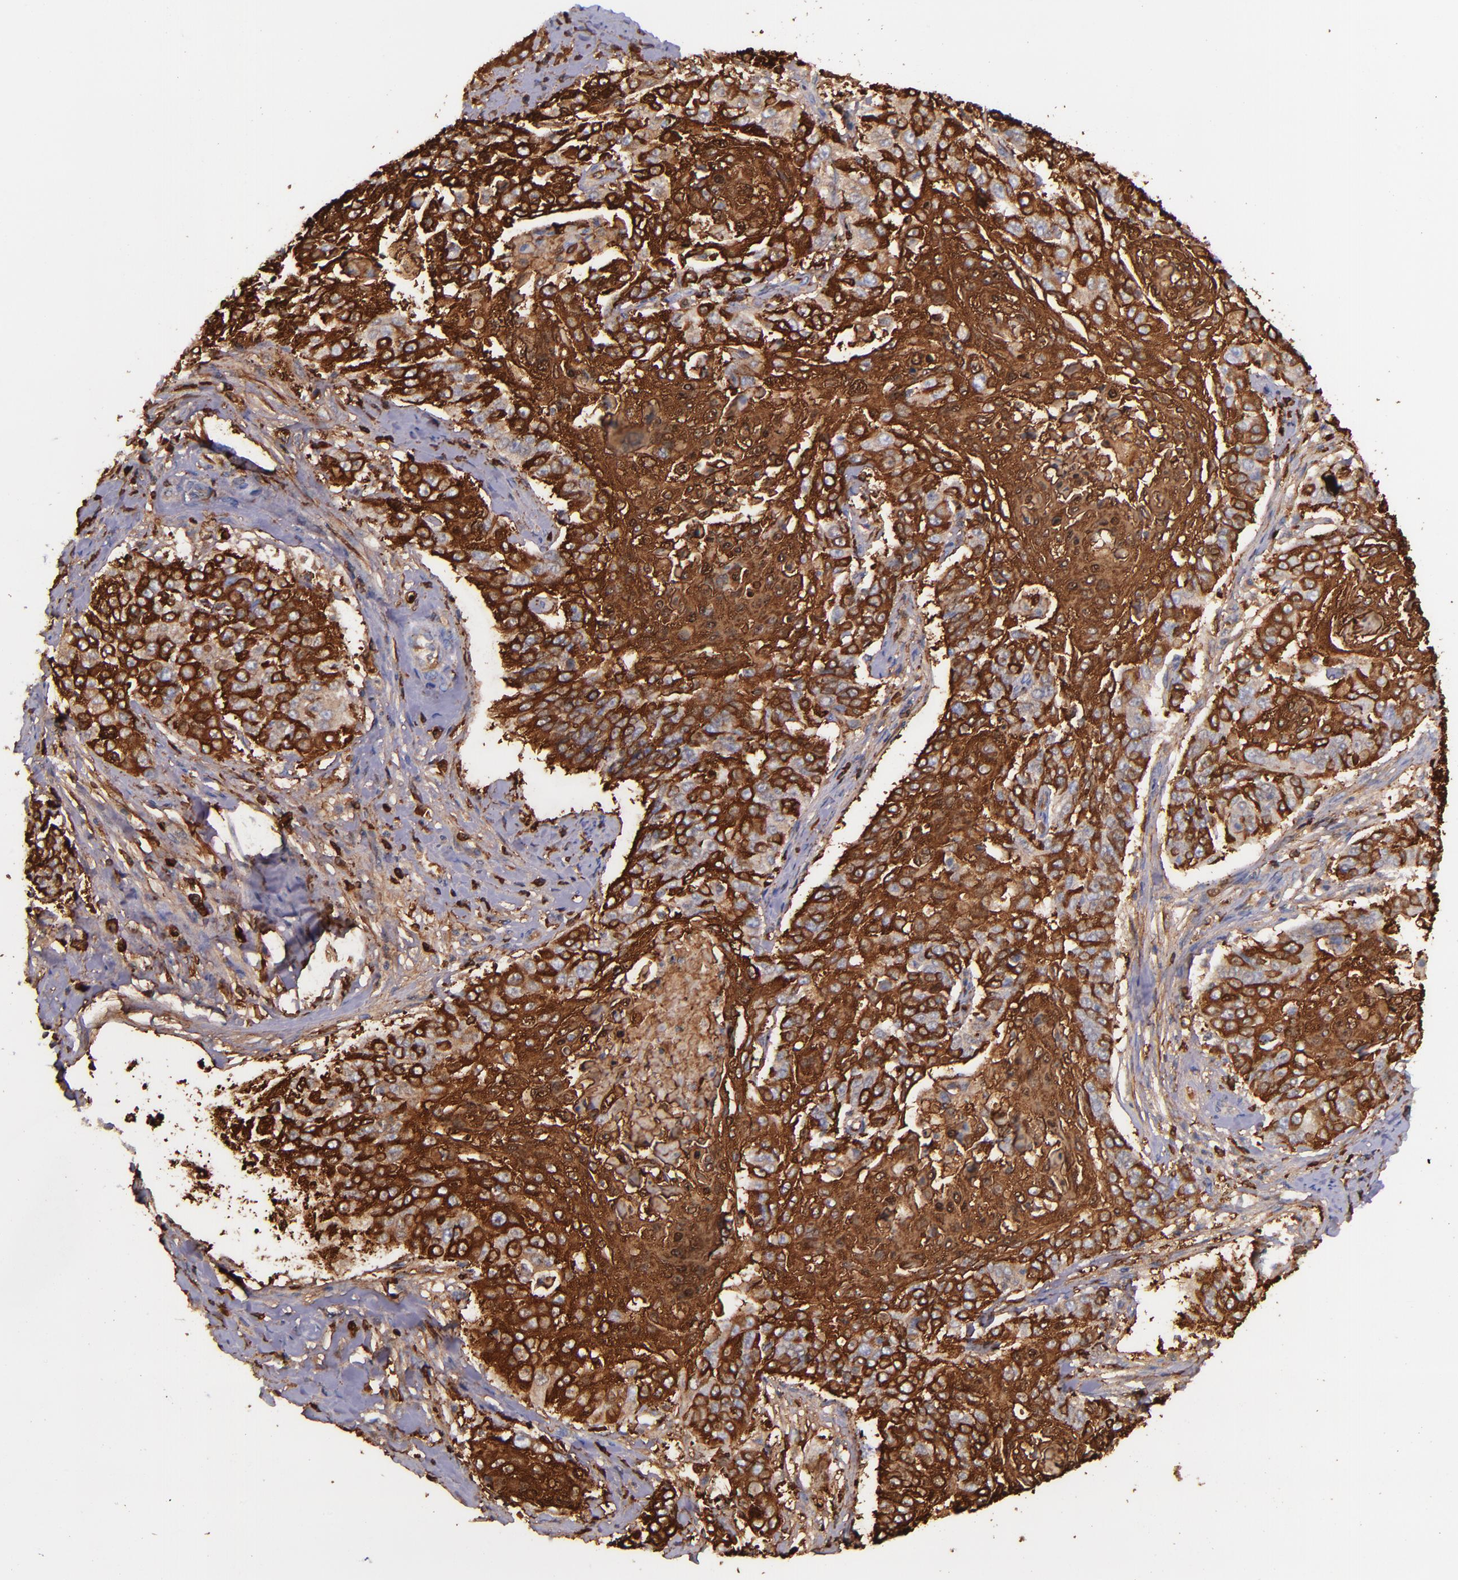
{"staining": {"intensity": "strong", "quantity": ">75%", "location": "cytoplasmic/membranous"}, "tissue": "cervical cancer", "cell_type": "Tumor cells", "image_type": "cancer", "snomed": [{"axis": "morphology", "description": "Squamous cell carcinoma, NOS"}, {"axis": "topography", "description": "Cervix"}], "caption": "Tumor cells exhibit strong cytoplasmic/membranous expression in about >75% of cells in squamous cell carcinoma (cervical). (DAB = brown stain, brightfield microscopy at high magnification).", "gene": "IVL", "patient": {"sex": "female", "age": 64}}